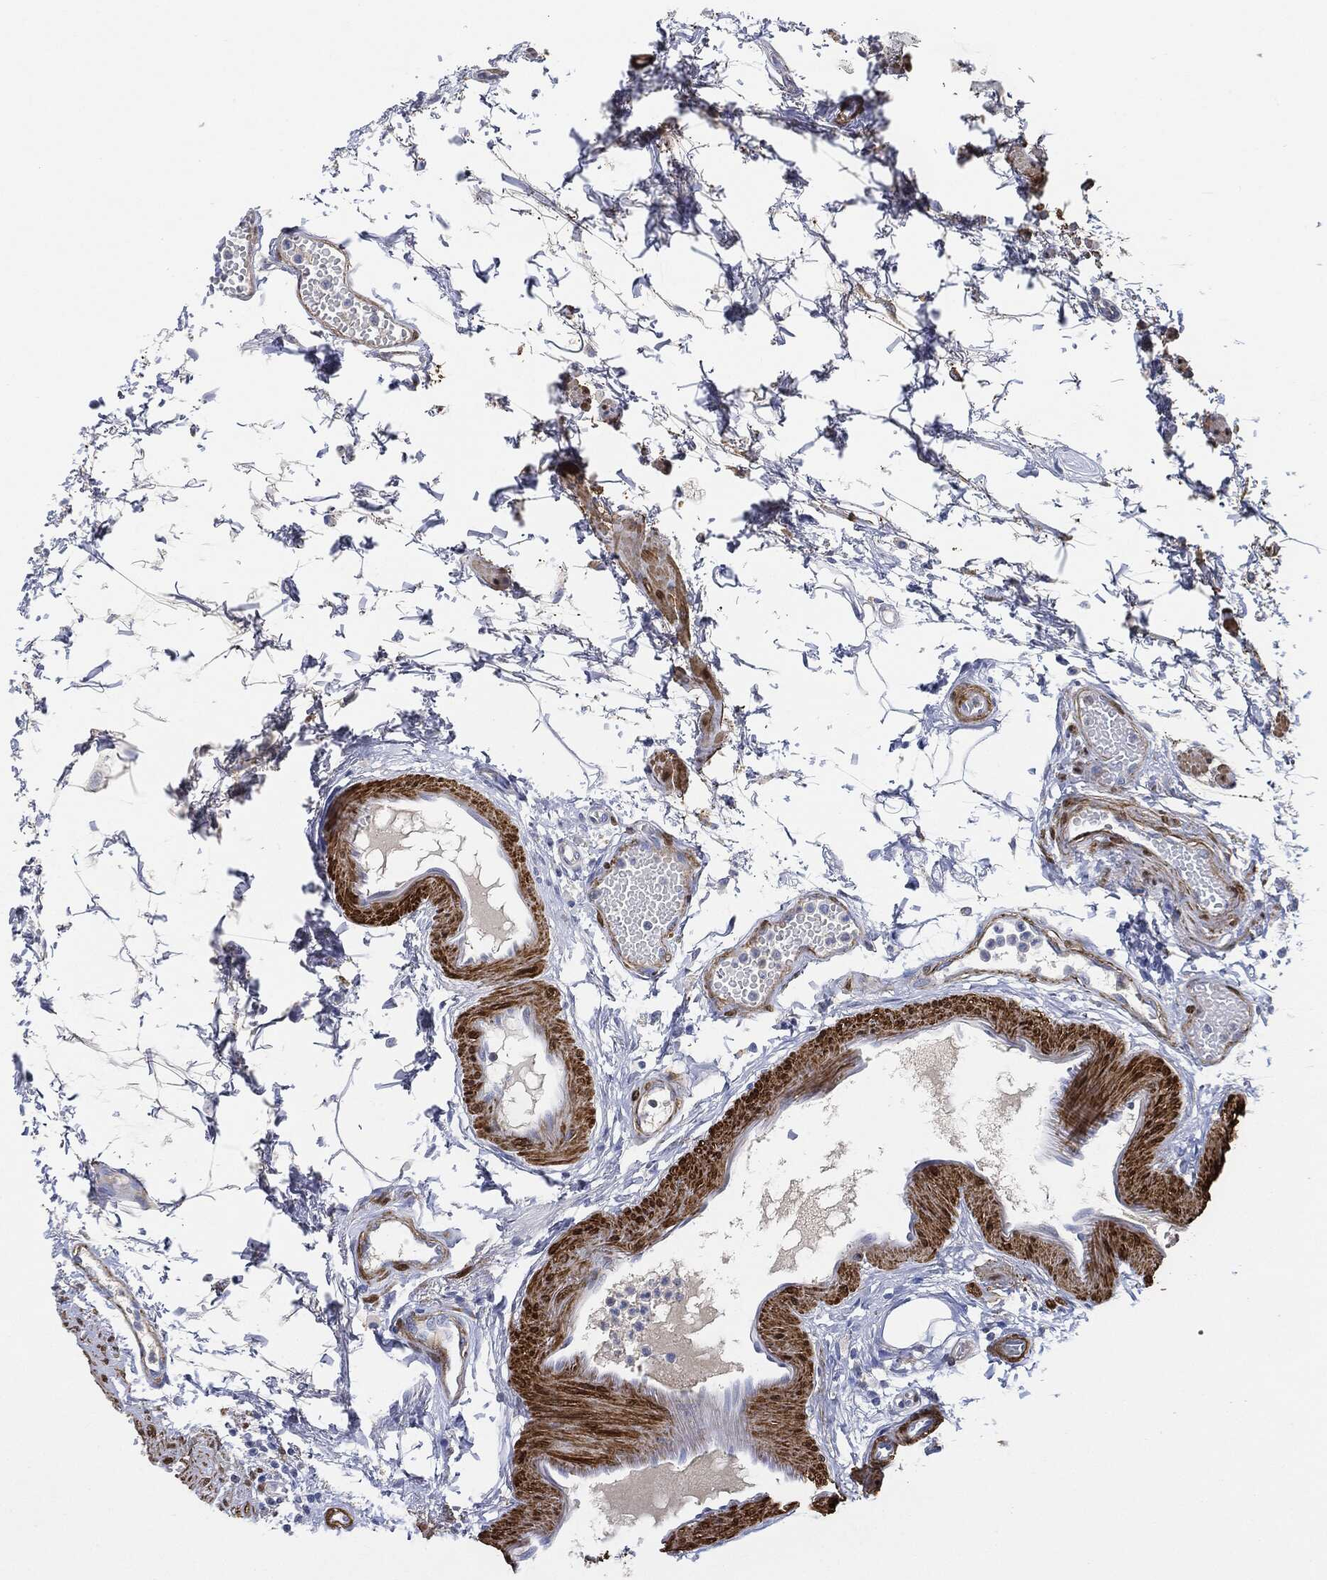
{"staining": {"intensity": "negative", "quantity": "none", "location": "none"}, "tissue": "stomach", "cell_type": "Glandular cells", "image_type": "normal", "snomed": [{"axis": "morphology", "description": "Normal tissue, NOS"}, {"axis": "topography", "description": "Stomach, upper"}], "caption": "IHC of normal stomach exhibits no staining in glandular cells. (Brightfield microscopy of DAB immunohistochemistry at high magnification).", "gene": "TAGLN", "patient": {"sex": "male", "age": 72}}